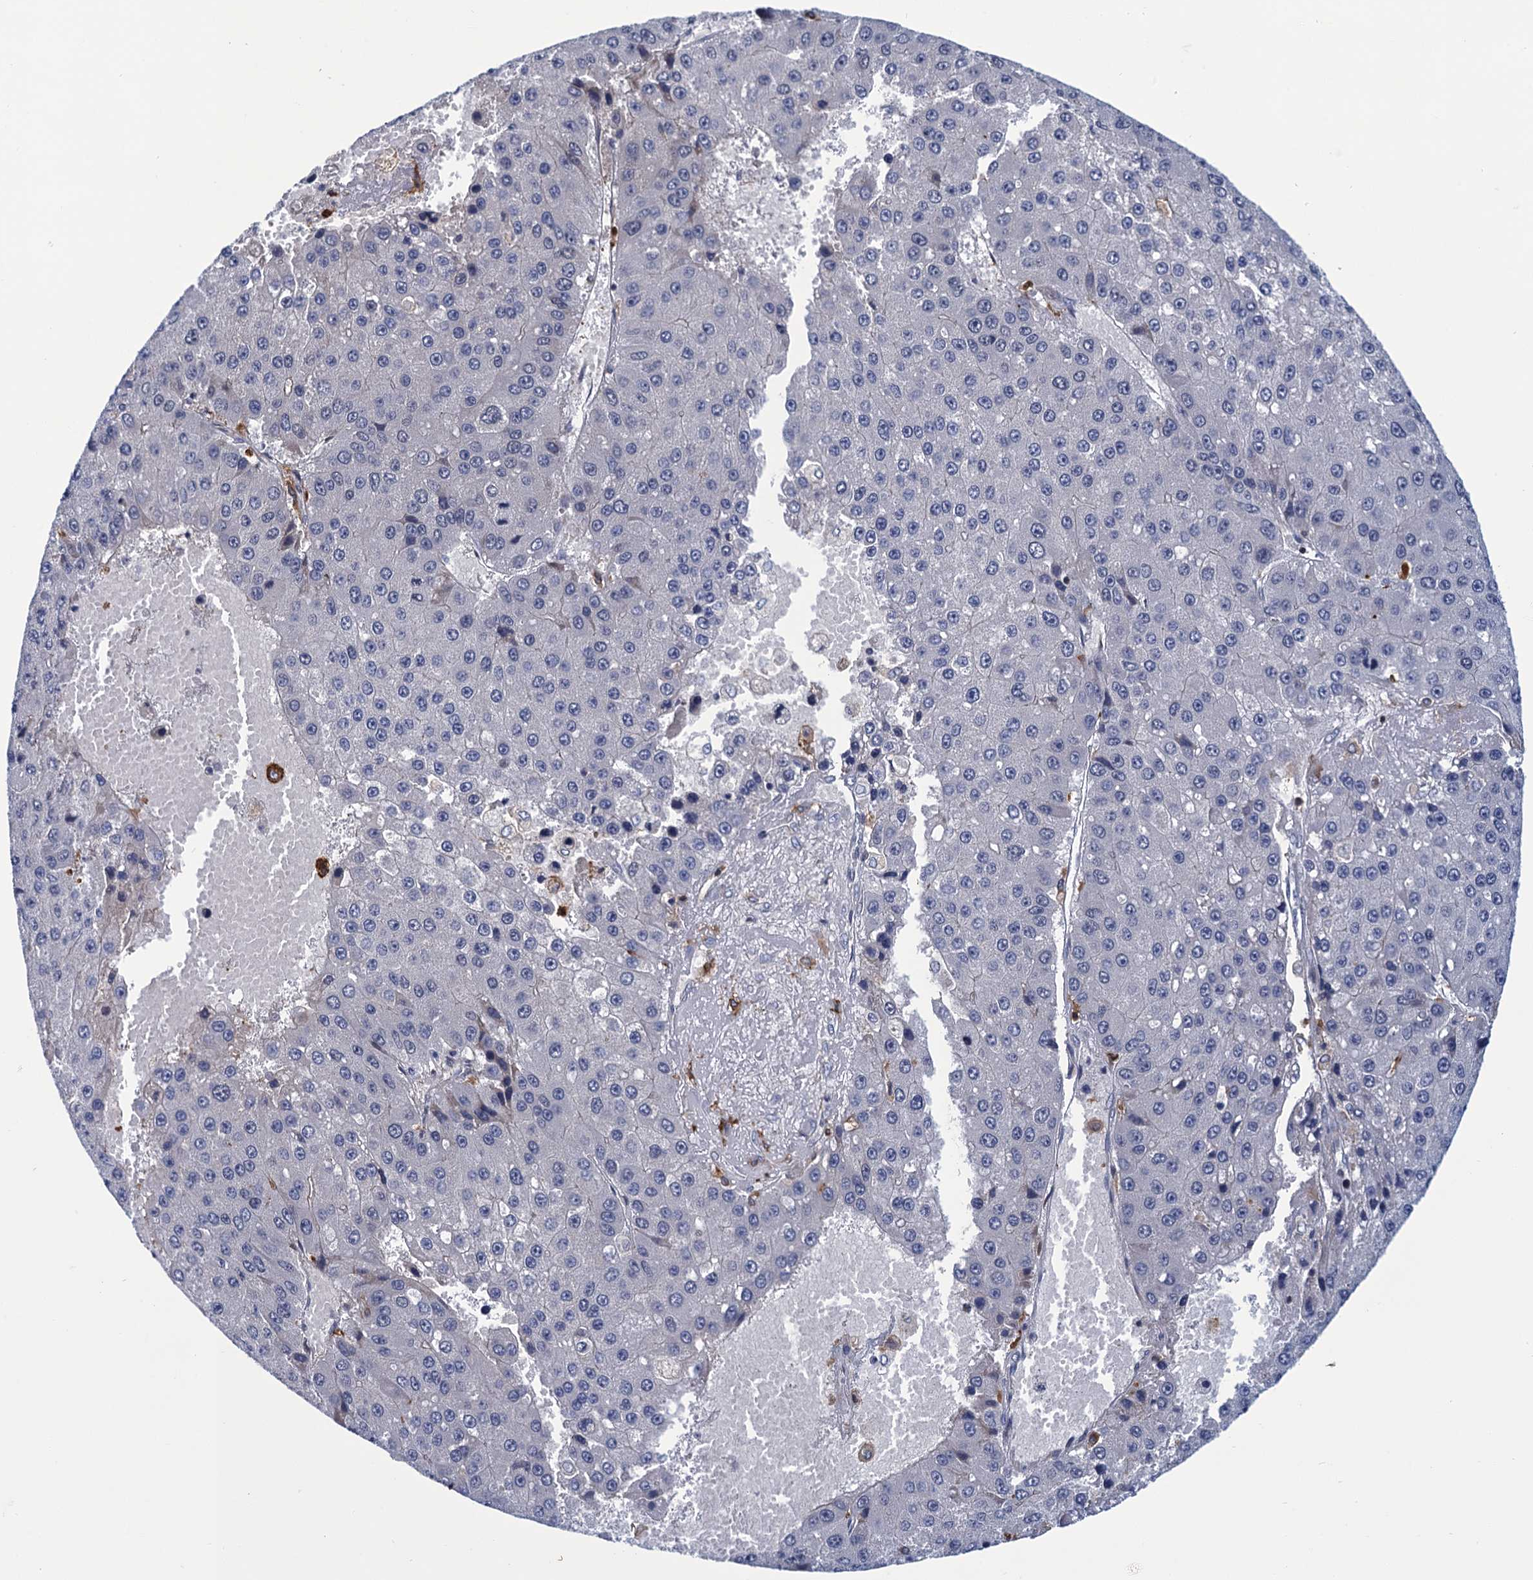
{"staining": {"intensity": "negative", "quantity": "none", "location": "none"}, "tissue": "liver cancer", "cell_type": "Tumor cells", "image_type": "cancer", "snomed": [{"axis": "morphology", "description": "Carcinoma, Hepatocellular, NOS"}, {"axis": "topography", "description": "Liver"}], "caption": "Hepatocellular carcinoma (liver) stained for a protein using immunohistochemistry reveals no expression tumor cells.", "gene": "DNHD1", "patient": {"sex": "female", "age": 73}}